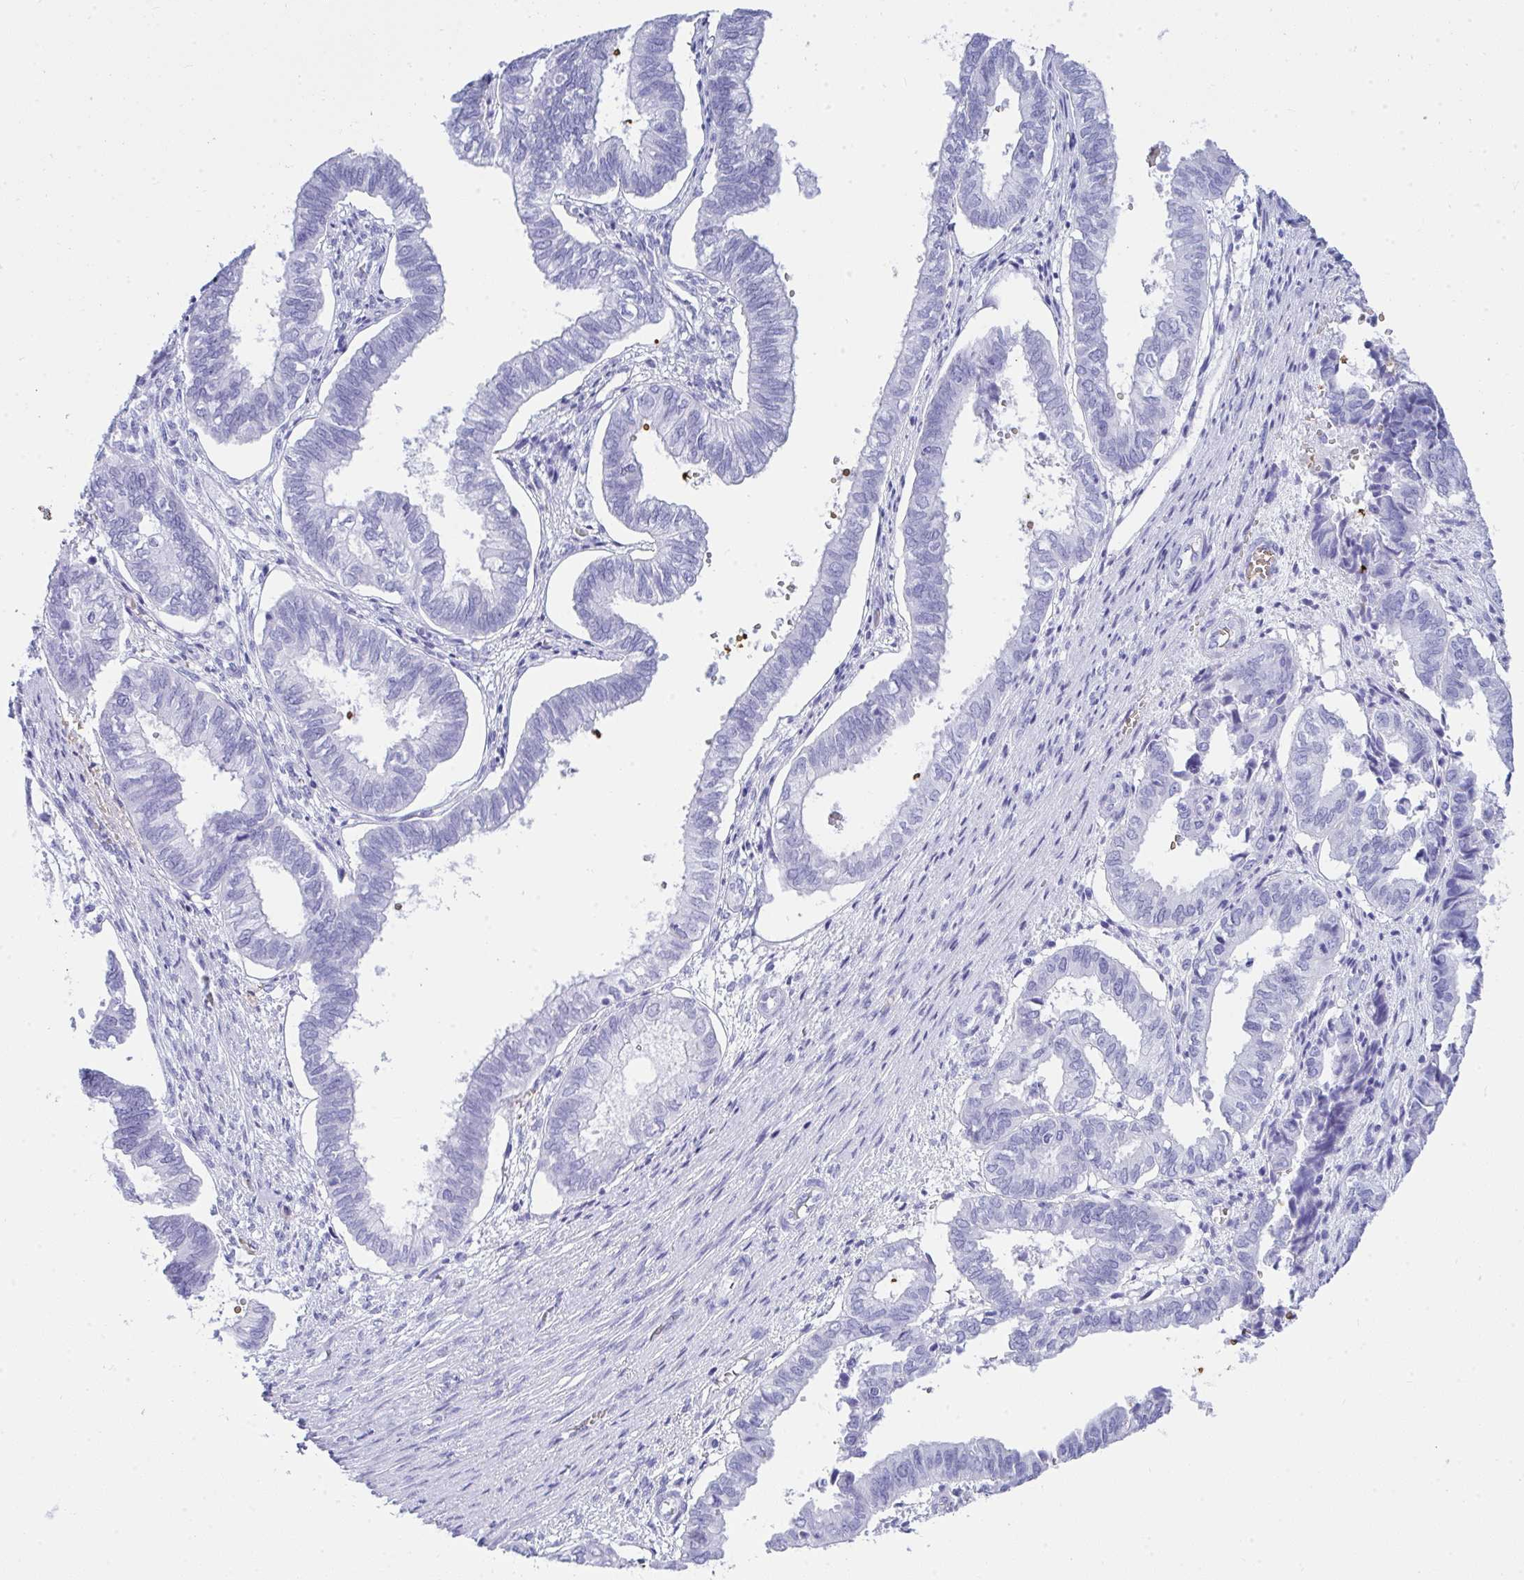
{"staining": {"intensity": "negative", "quantity": "none", "location": "none"}, "tissue": "ovarian cancer", "cell_type": "Tumor cells", "image_type": "cancer", "snomed": [{"axis": "morphology", "description": "Carcinoma, endometroid"}, {"axis": "topography", "description": "Ovary"}], "caption": "Micrograph shows no significant protein positivity in tumor cells of ovarian cancer (endometroid carcinoma). (Brightfield microscopy of DAB immunohistochemistry (IHC) at high magnification).", "gene": "ANK1", "patient": {"sex": "female", "age": 64}}